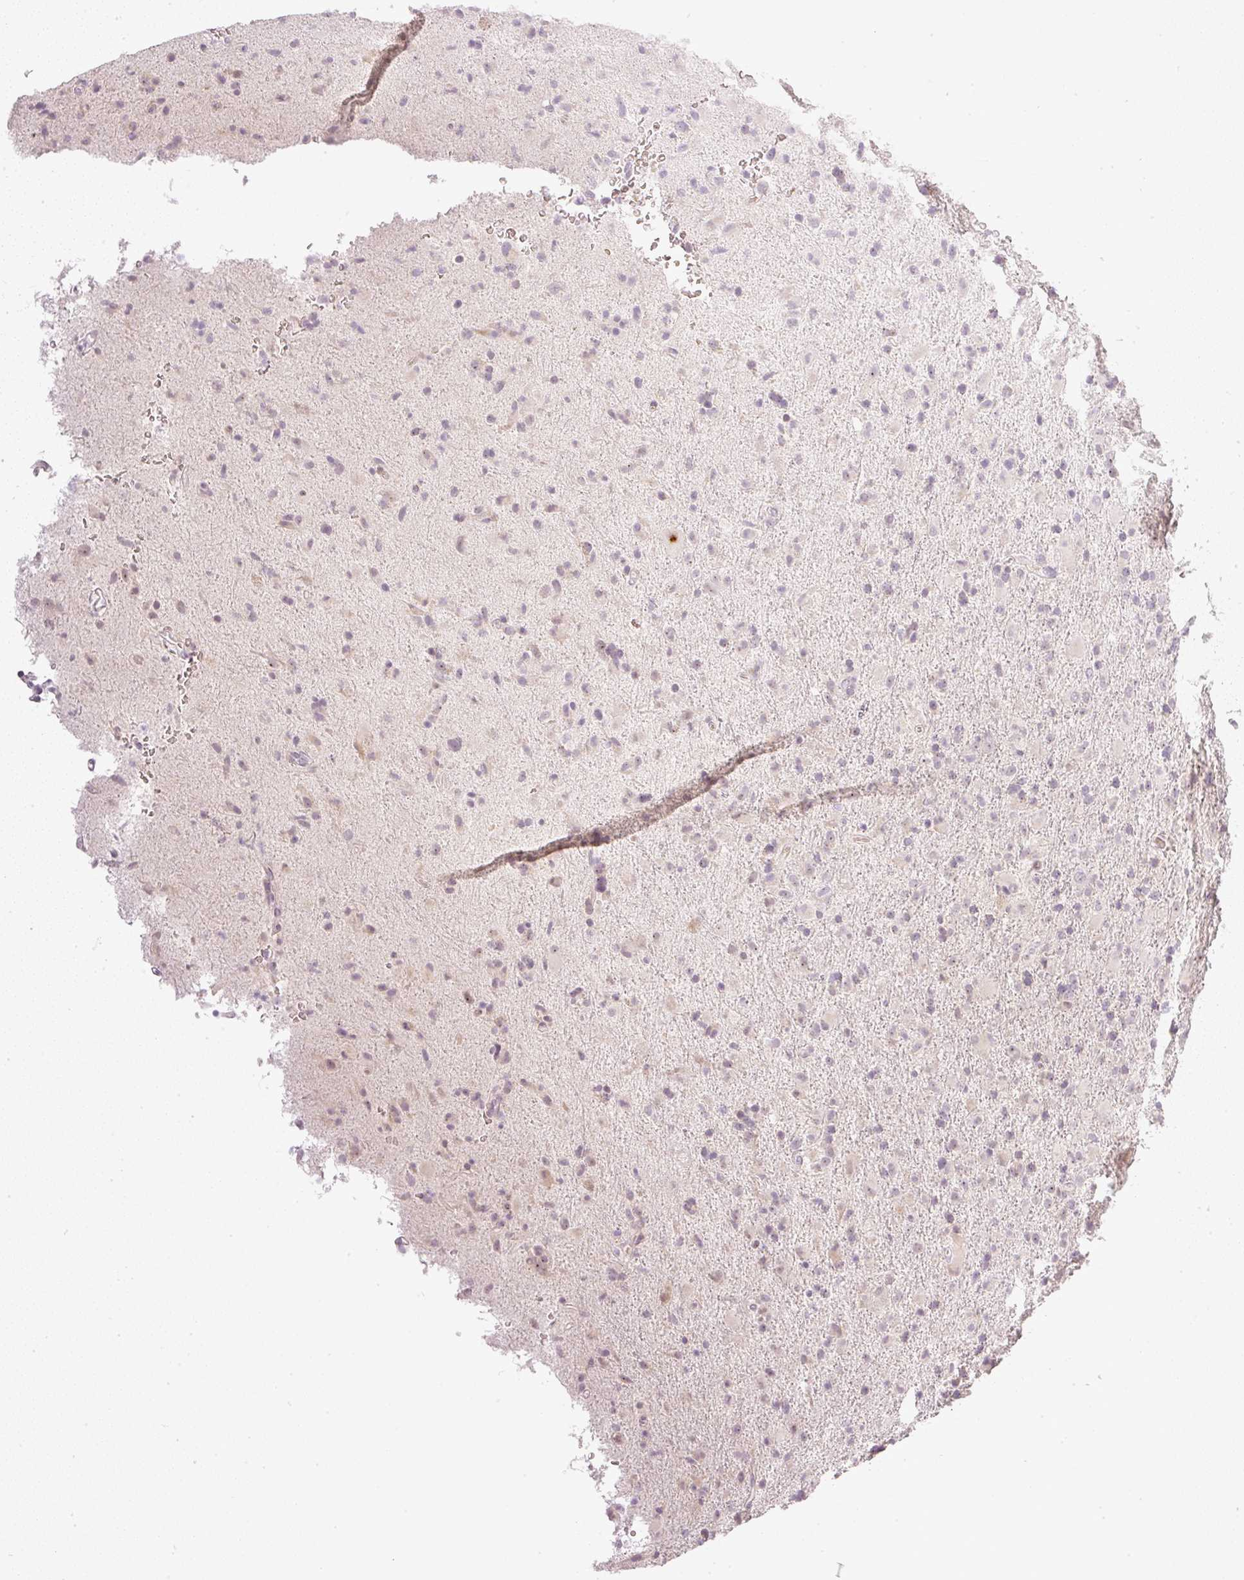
{"staining": {"intensity": "negative", "quantity": "none", "location": "none"}, "tissue": "glioma", "cell_type": "Tumor cells", "image_type": "cancer", "snomed": [{"axis": "morphology", "description": "Glioma, malignant, Low grade"}, {"axis": "topography", "description": "Brain"}], "caption": "Glioma stained for a protein using immunohistochemistry (IHC) displays no staining tumor cells.", "gene": "AAR2", "patient": {"sex": "male", "age": 65}}